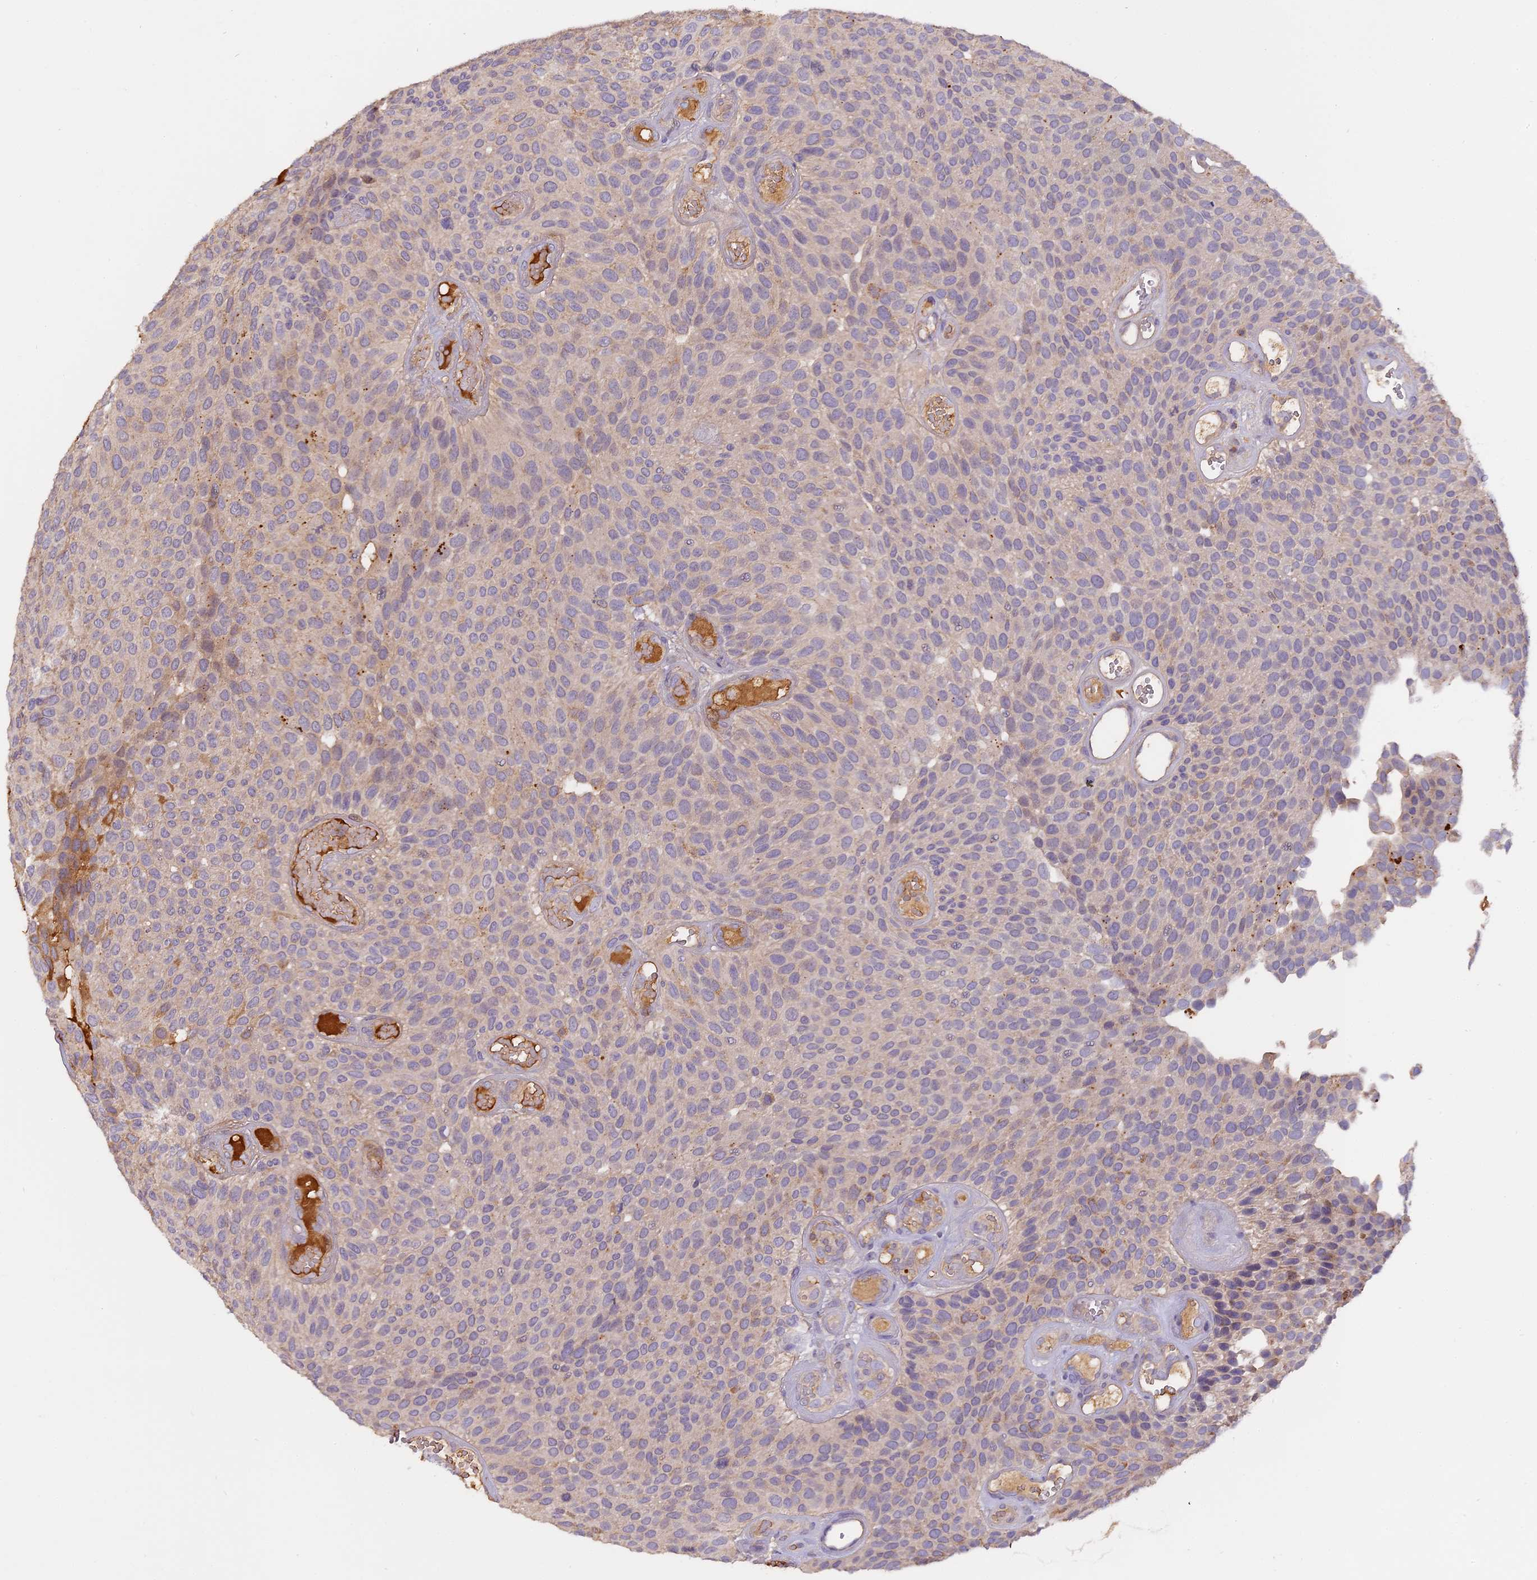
{"staining": {"intensity": "negative", "quantity": "none", "location": "none"}, "tissue": "urothelial cancer", "cell_type": "Tumor cells", "image_type": "cancer", "snomed": [{"axis": "morphology", "description": "Urothelial carcinoma, Low grade"}, {"axis": "topography", "description": "Urinary bladder"}], "caption": "Tumor cells show no significant positivity in urothelial cancer.", "gene": "CFAP119", "patient": {"sex": "male", "age": 89}}